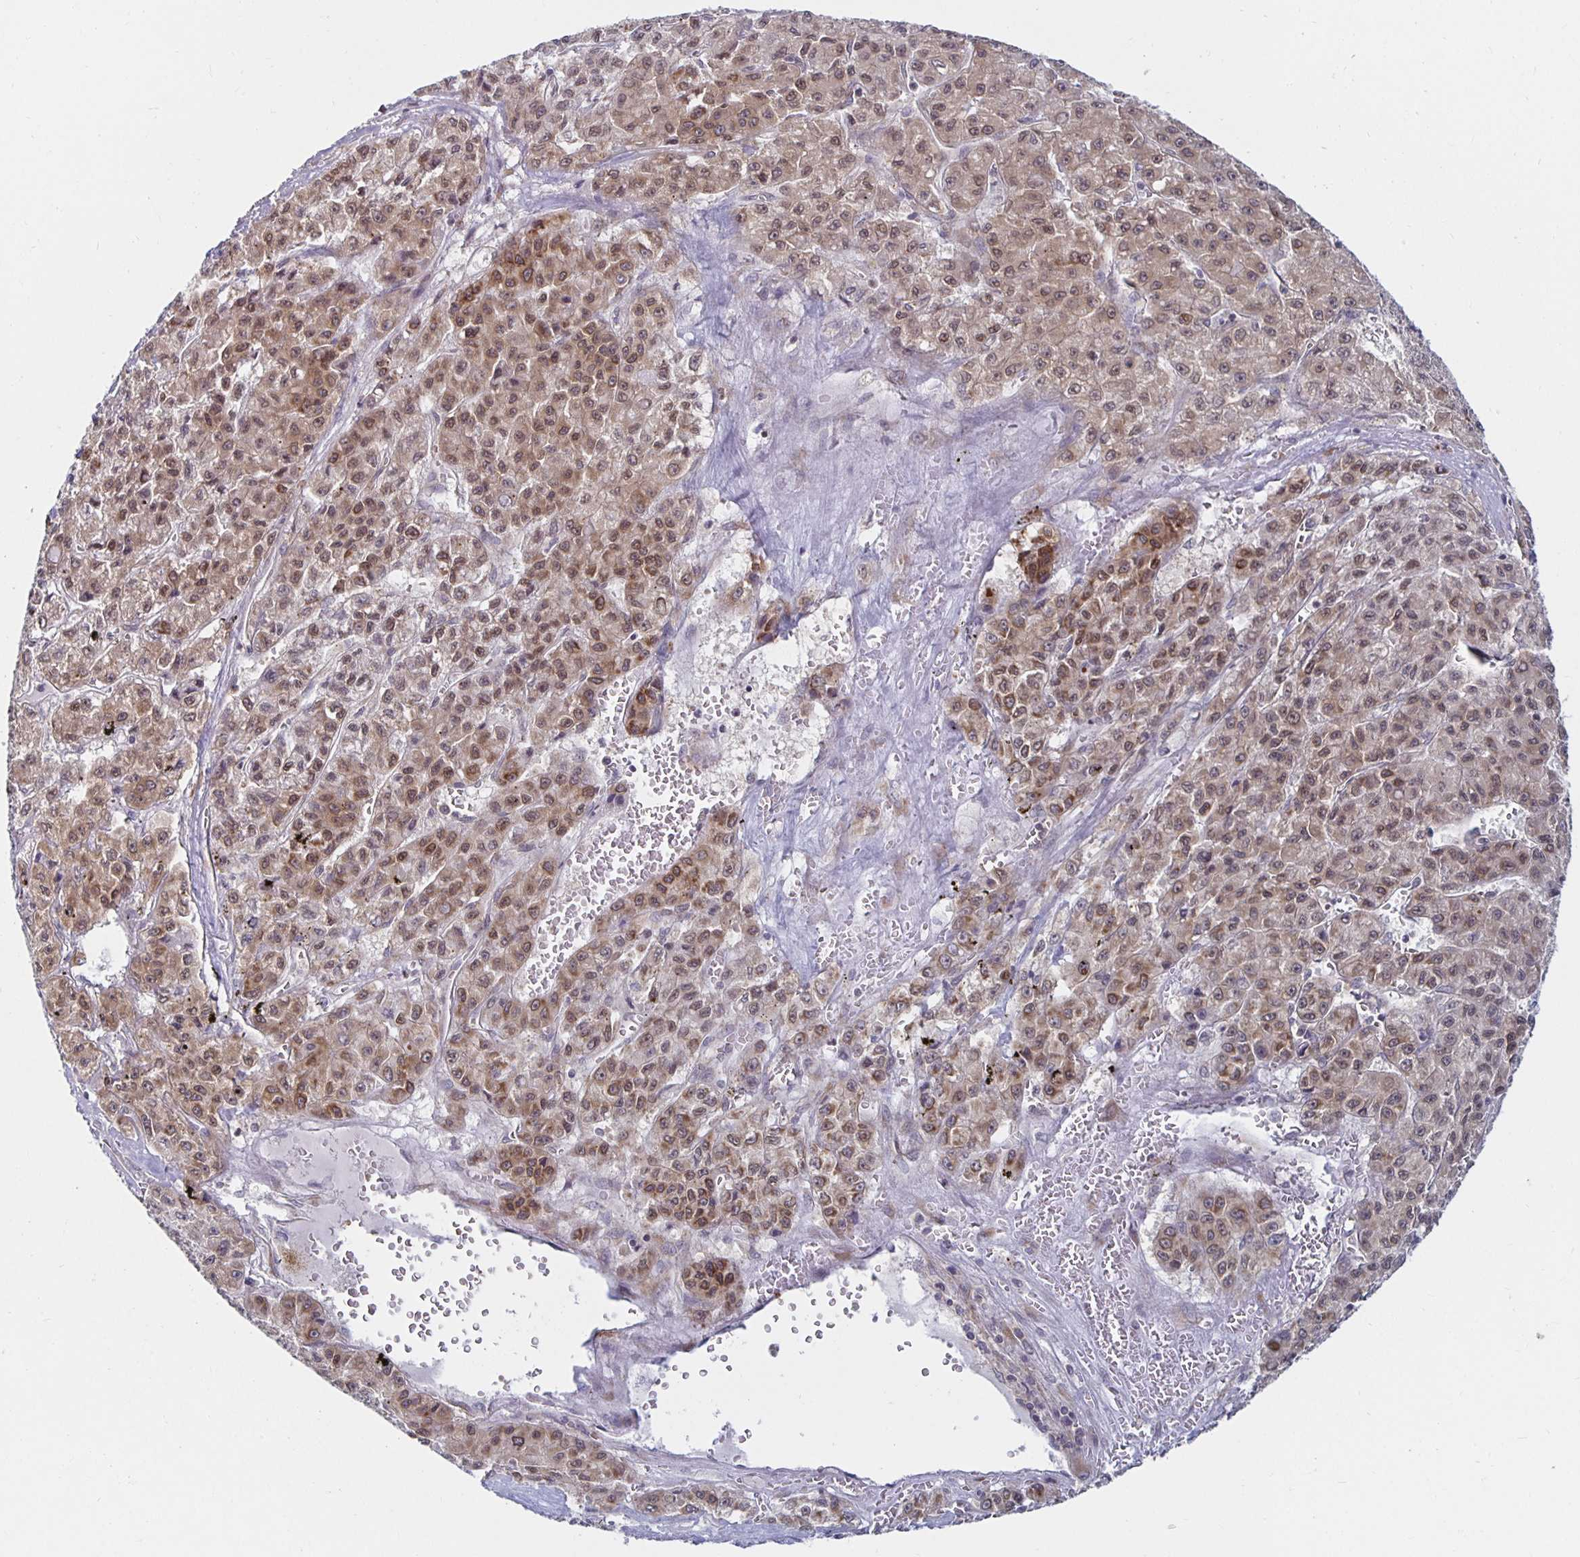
{"staining": {"intensity": "moderate", "quantity": ">75%", "location": "cytoplasmic/membranous,nuclear"}, "tissue": "liver cancer", "cell_type": "Tumor cells", "image_type": "cancer", "snomed": [{"axis": "morphology", "description": "Carcinoma, Hepatocellular, NOS"}, {"axis": "topography", "description": "Liver"}], "caption": "Immunohistochemistry (IHC) histopathology image of neoplastic tissue: human hepatocellular carcinoma (liver) stained using immunohistochemistry shows medium levels of moderate protein expression localized specifically in the cytoplasmic/membranous and nuclear of tumor cells, appearing as a cytoplasmic/membranous and nuclear brown color.", "gene": "PDAP1", "patient": {"sex": "male", "age": 70}}